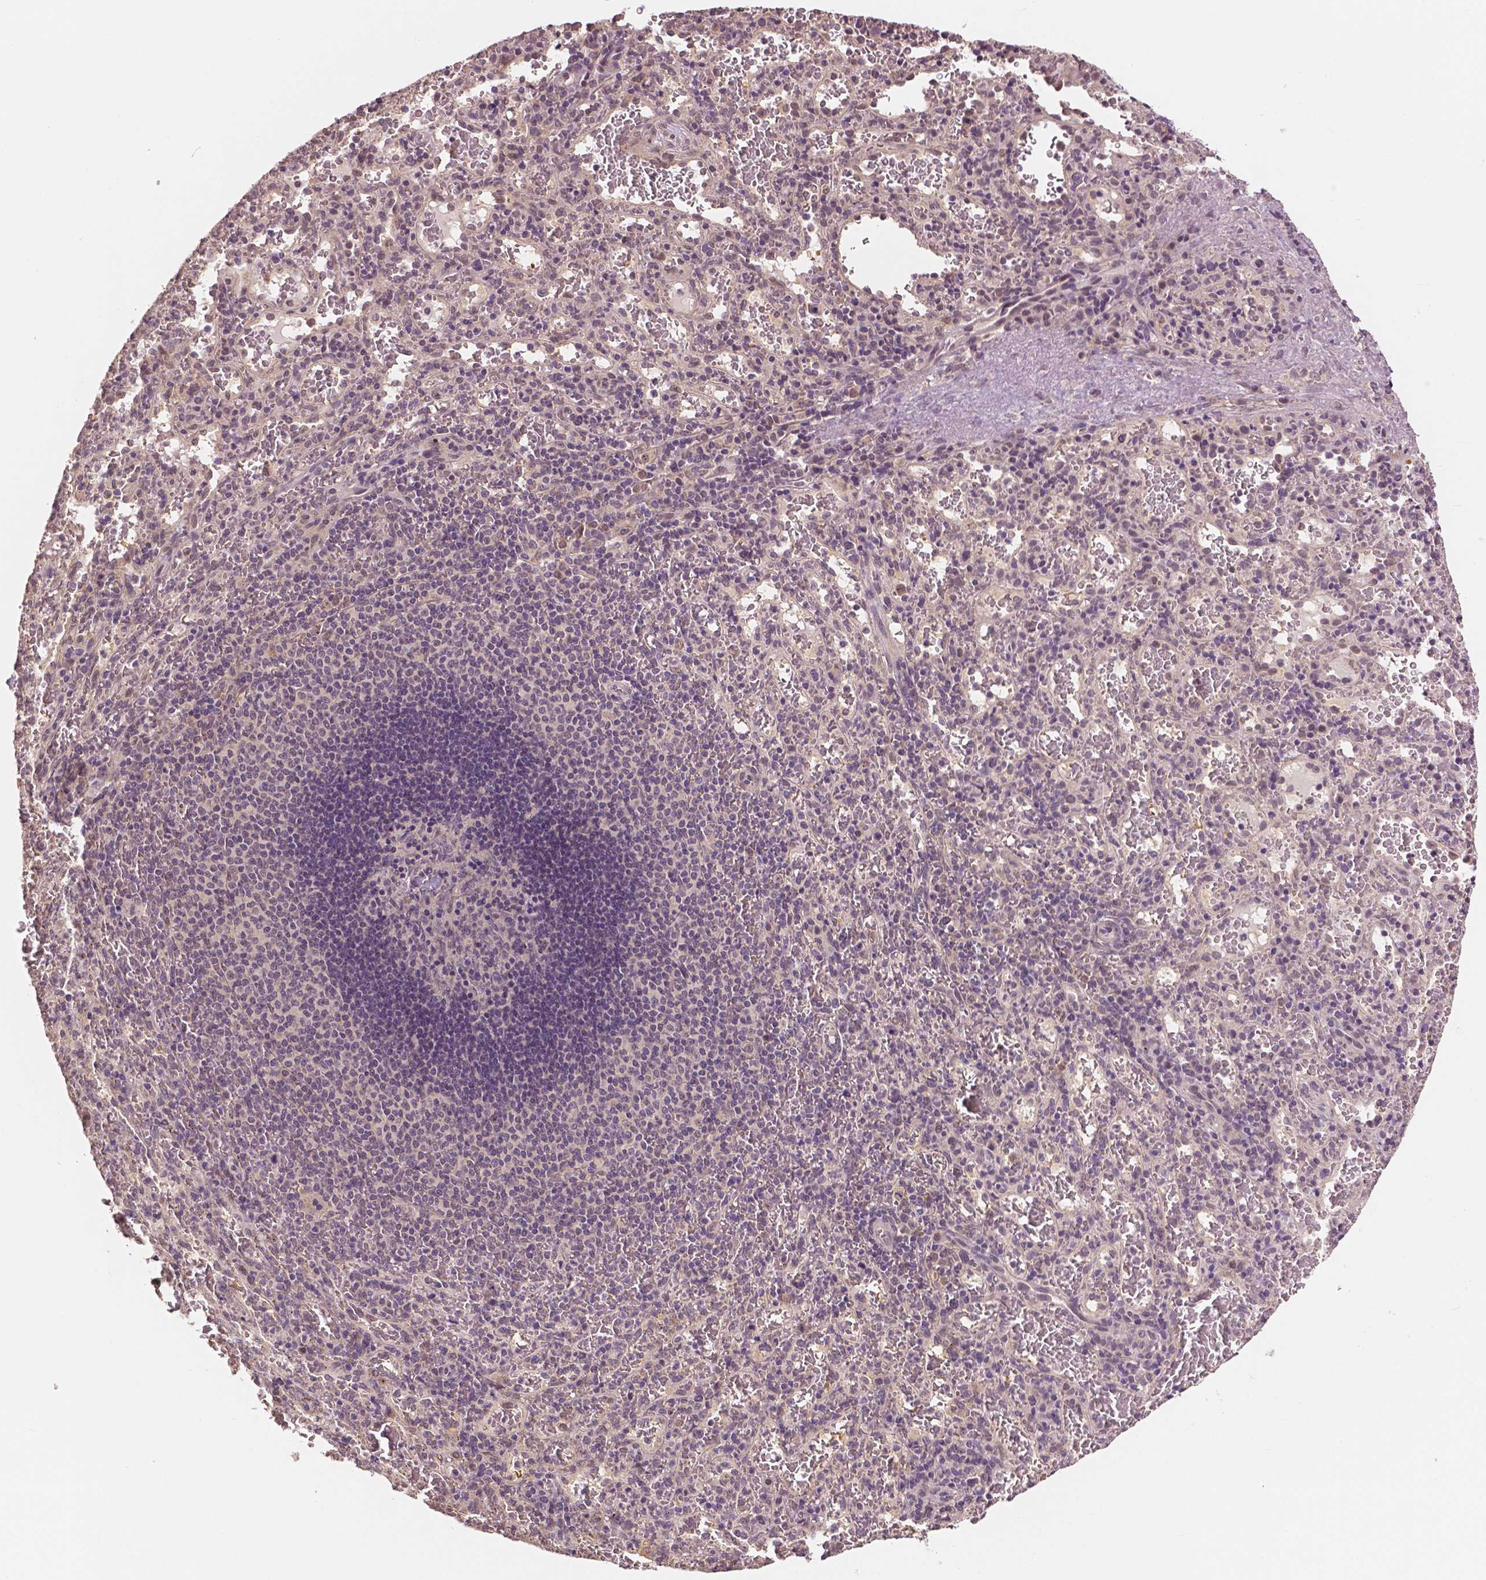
{"staining": {"intensity": "negative", "quantity": "none", "location": "none"}, "tissue": "spleen", "cell_type": "Cells in red pulp", "image_type": "normal", "snomed": [{"axis": "morphology", "description": "Normal tissue, NOS"}, {"axis": "topography", "description": "Spleen"}], "caption": "Spleen stained for a protein using IHC reveals no staining cells in red pulp.", "gene": "MAP1LC3B", "patient": {"sex": "male", "age": 57}}